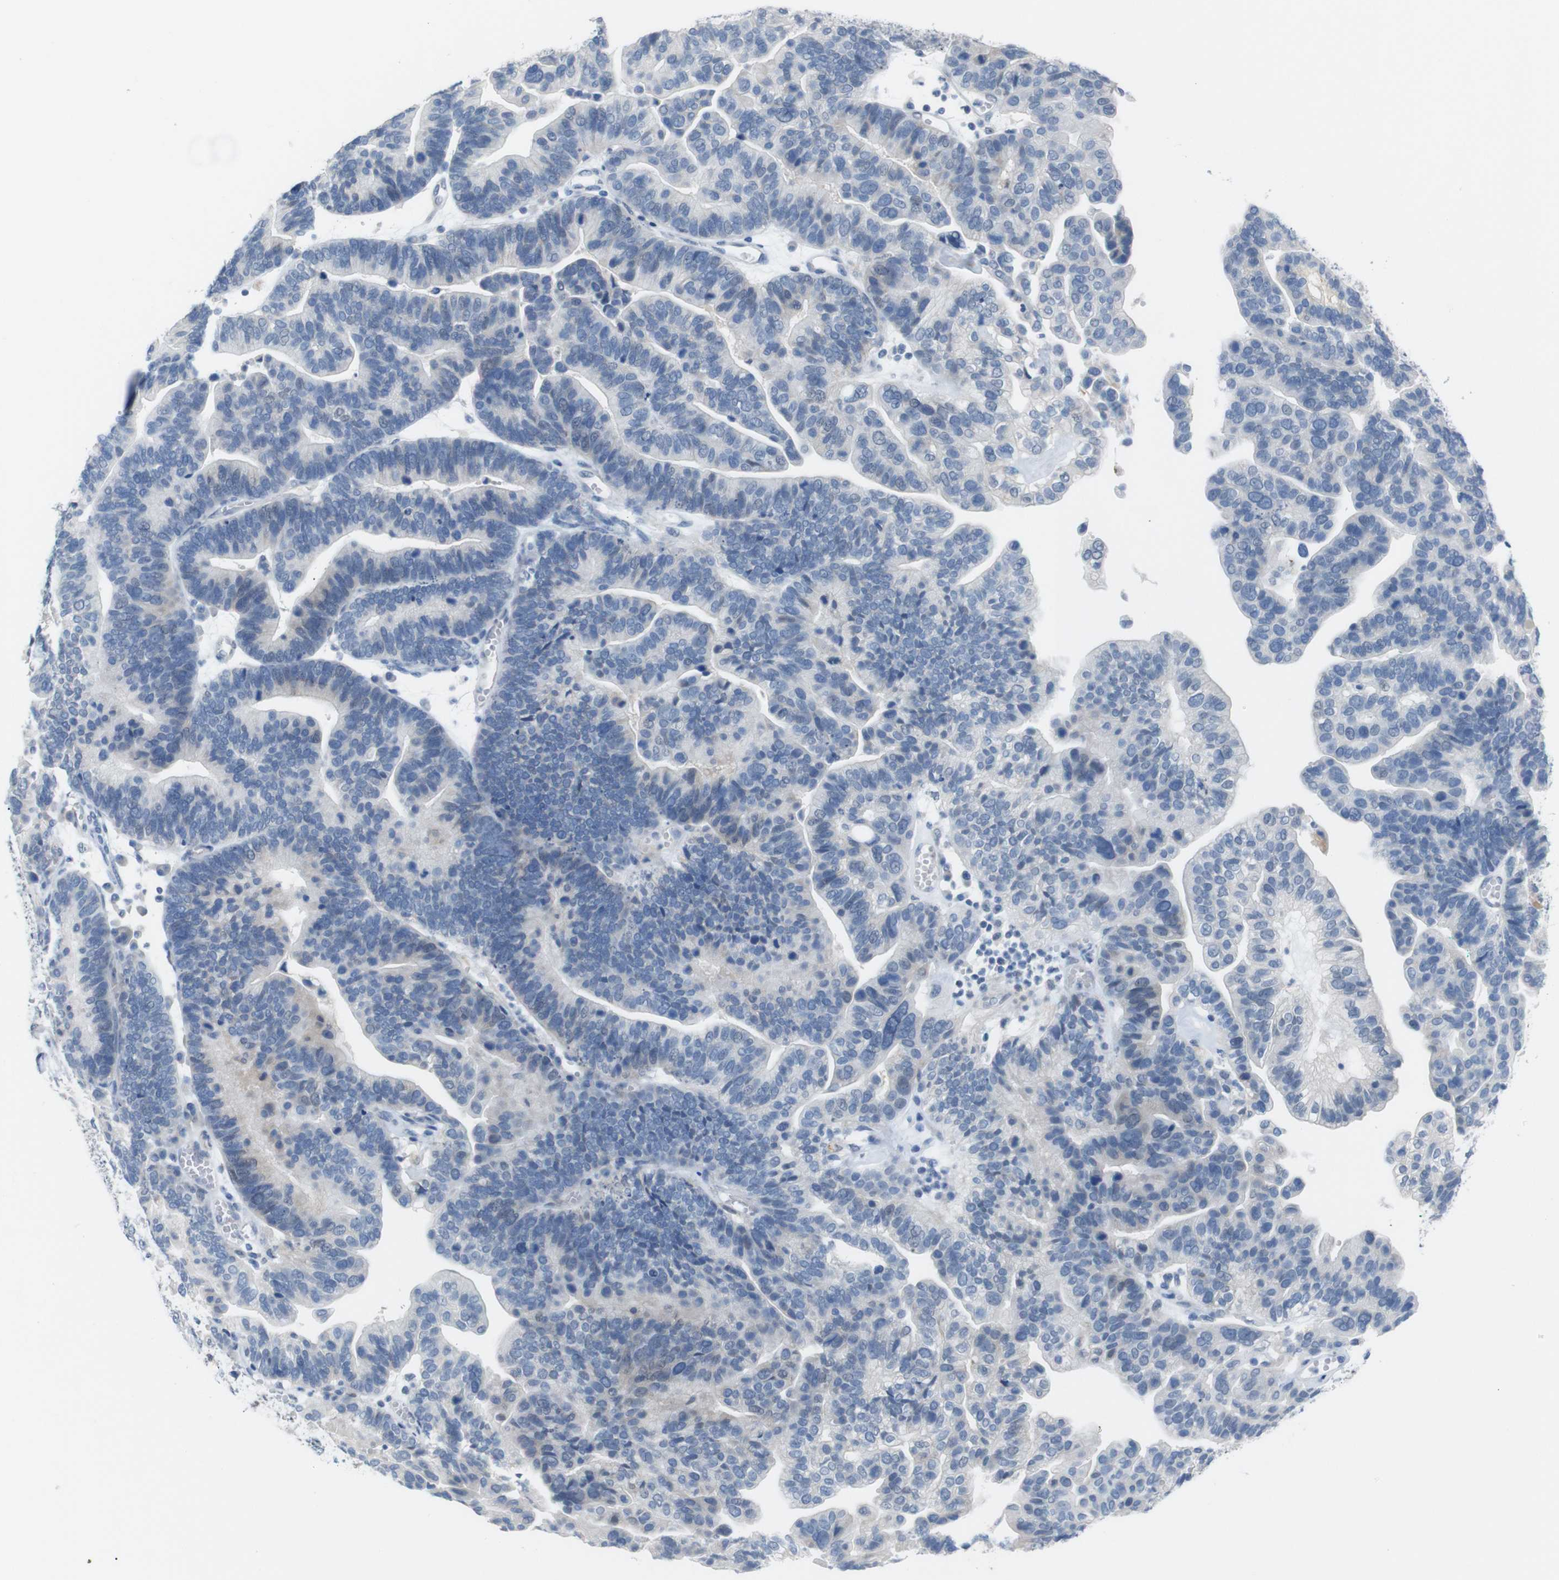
{"staining": {"intensity": "negative", "quantity": "none", "location": "none"}, "tissue": "ovarian cancer", "cell_type": "Tumor cells", "image_type": "cancer", "snomed": [{"axis": "morphology", "description": "Cystadenocarcinoma, serous, NOS"}, {"axis": "topography", "description": "Ovary"}], "caption": "High power microscopy micrograph of an immunohistochemistry photomicrograph of ovarian serous cystadenocarcinoma, revealing no significant positivity in tumor cells.", "gene": "CHRM5", "patient": {"sex": "female", "age": 56}}